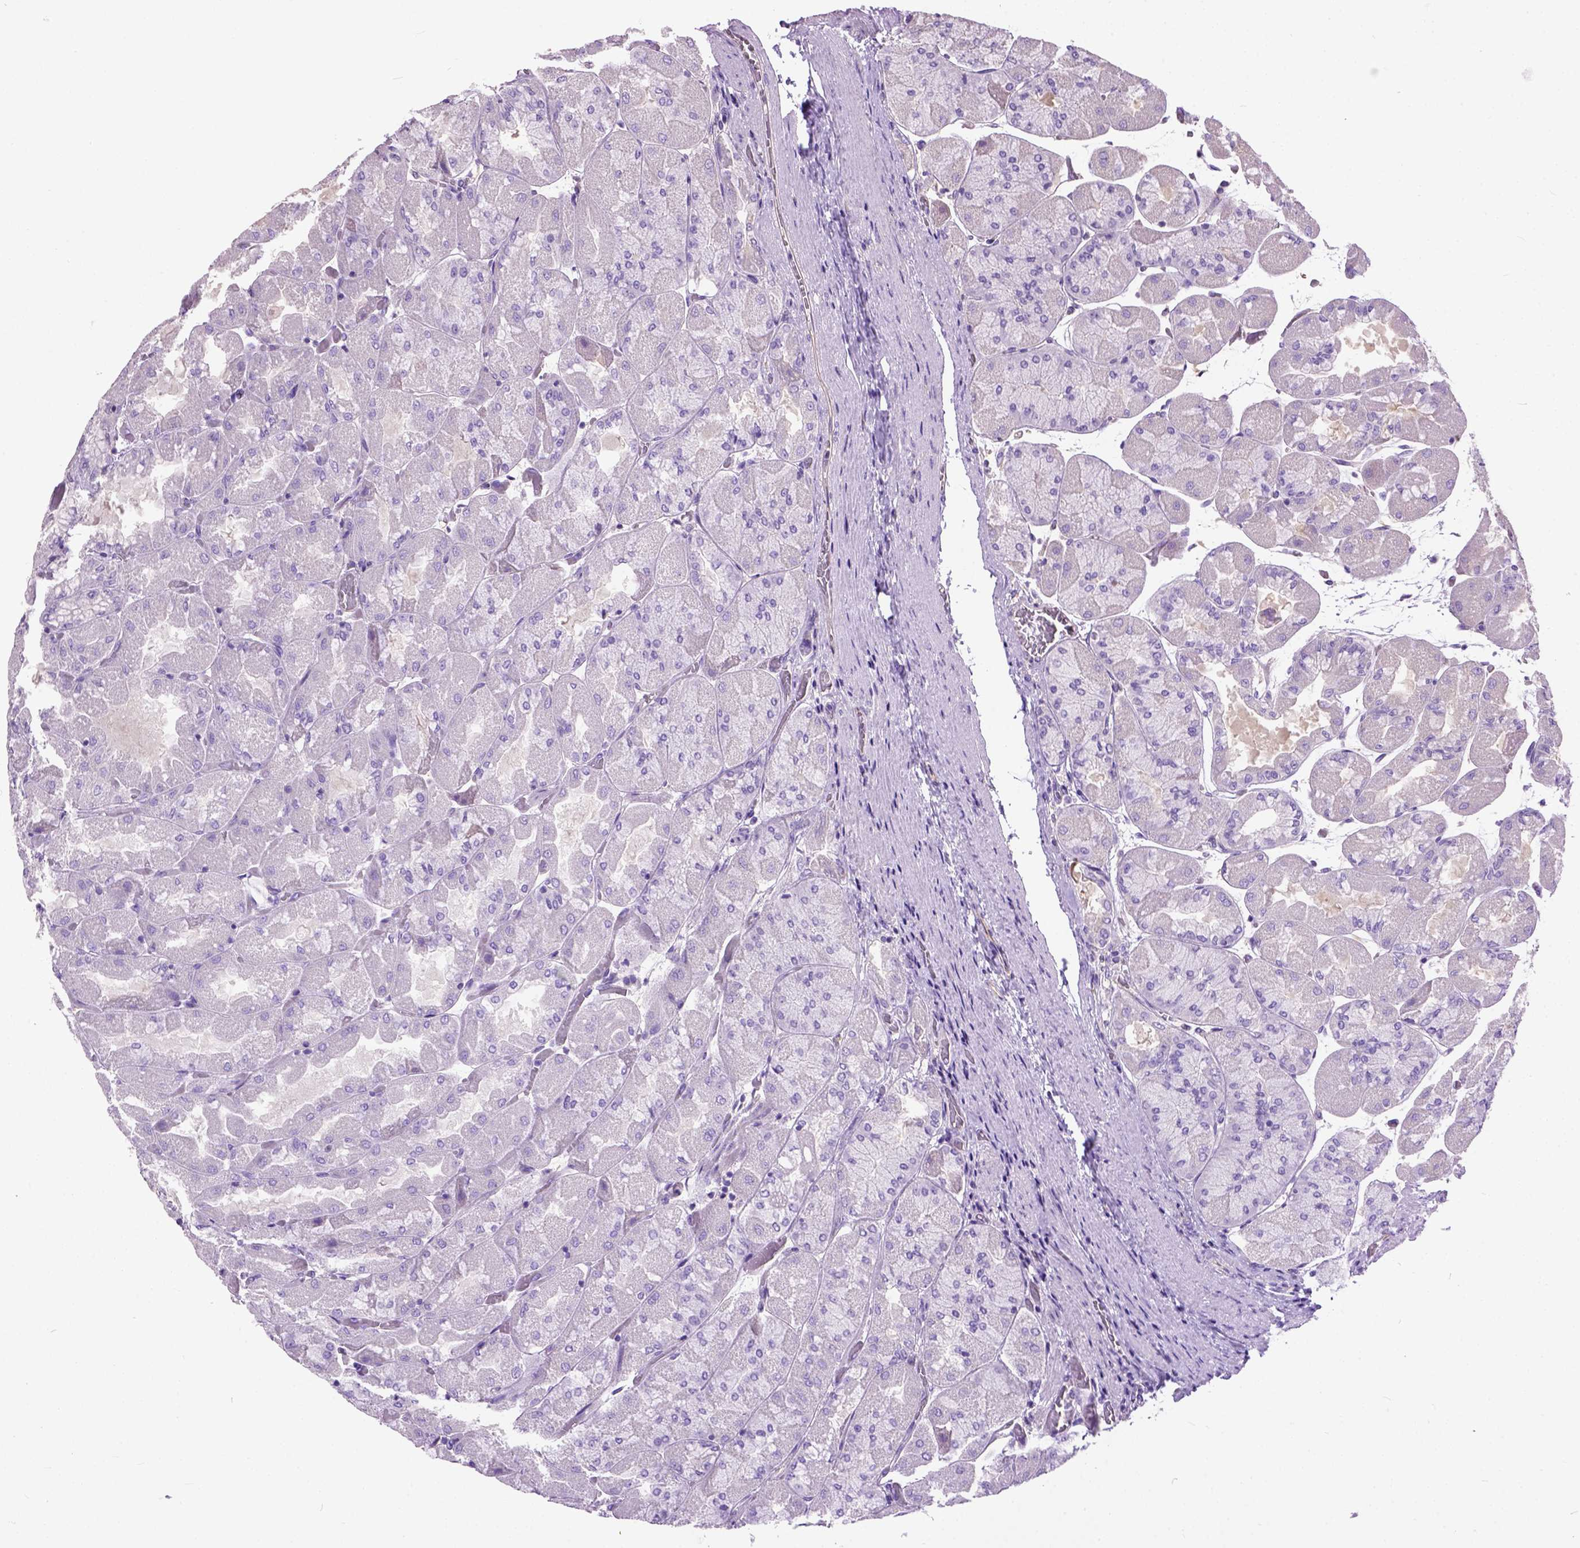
{"staining": {"intensity": "weak", "quantity": "<25%", "location": "cytoplasmic/membranous"}, "tissue": "stomach", "cell_type": "Glandular cells", "image_type": "normal", "snomed": [{"axis": "morphology", "description": "Normal tissue, NOS"}, {"axis": "topography", "description": "Stomach"}], "caption": "The histopathology image displays no staining of glandular cells in benign stomach.", "gene": "SEMA4F", "patient": {"sex": "female", "age": 61}}